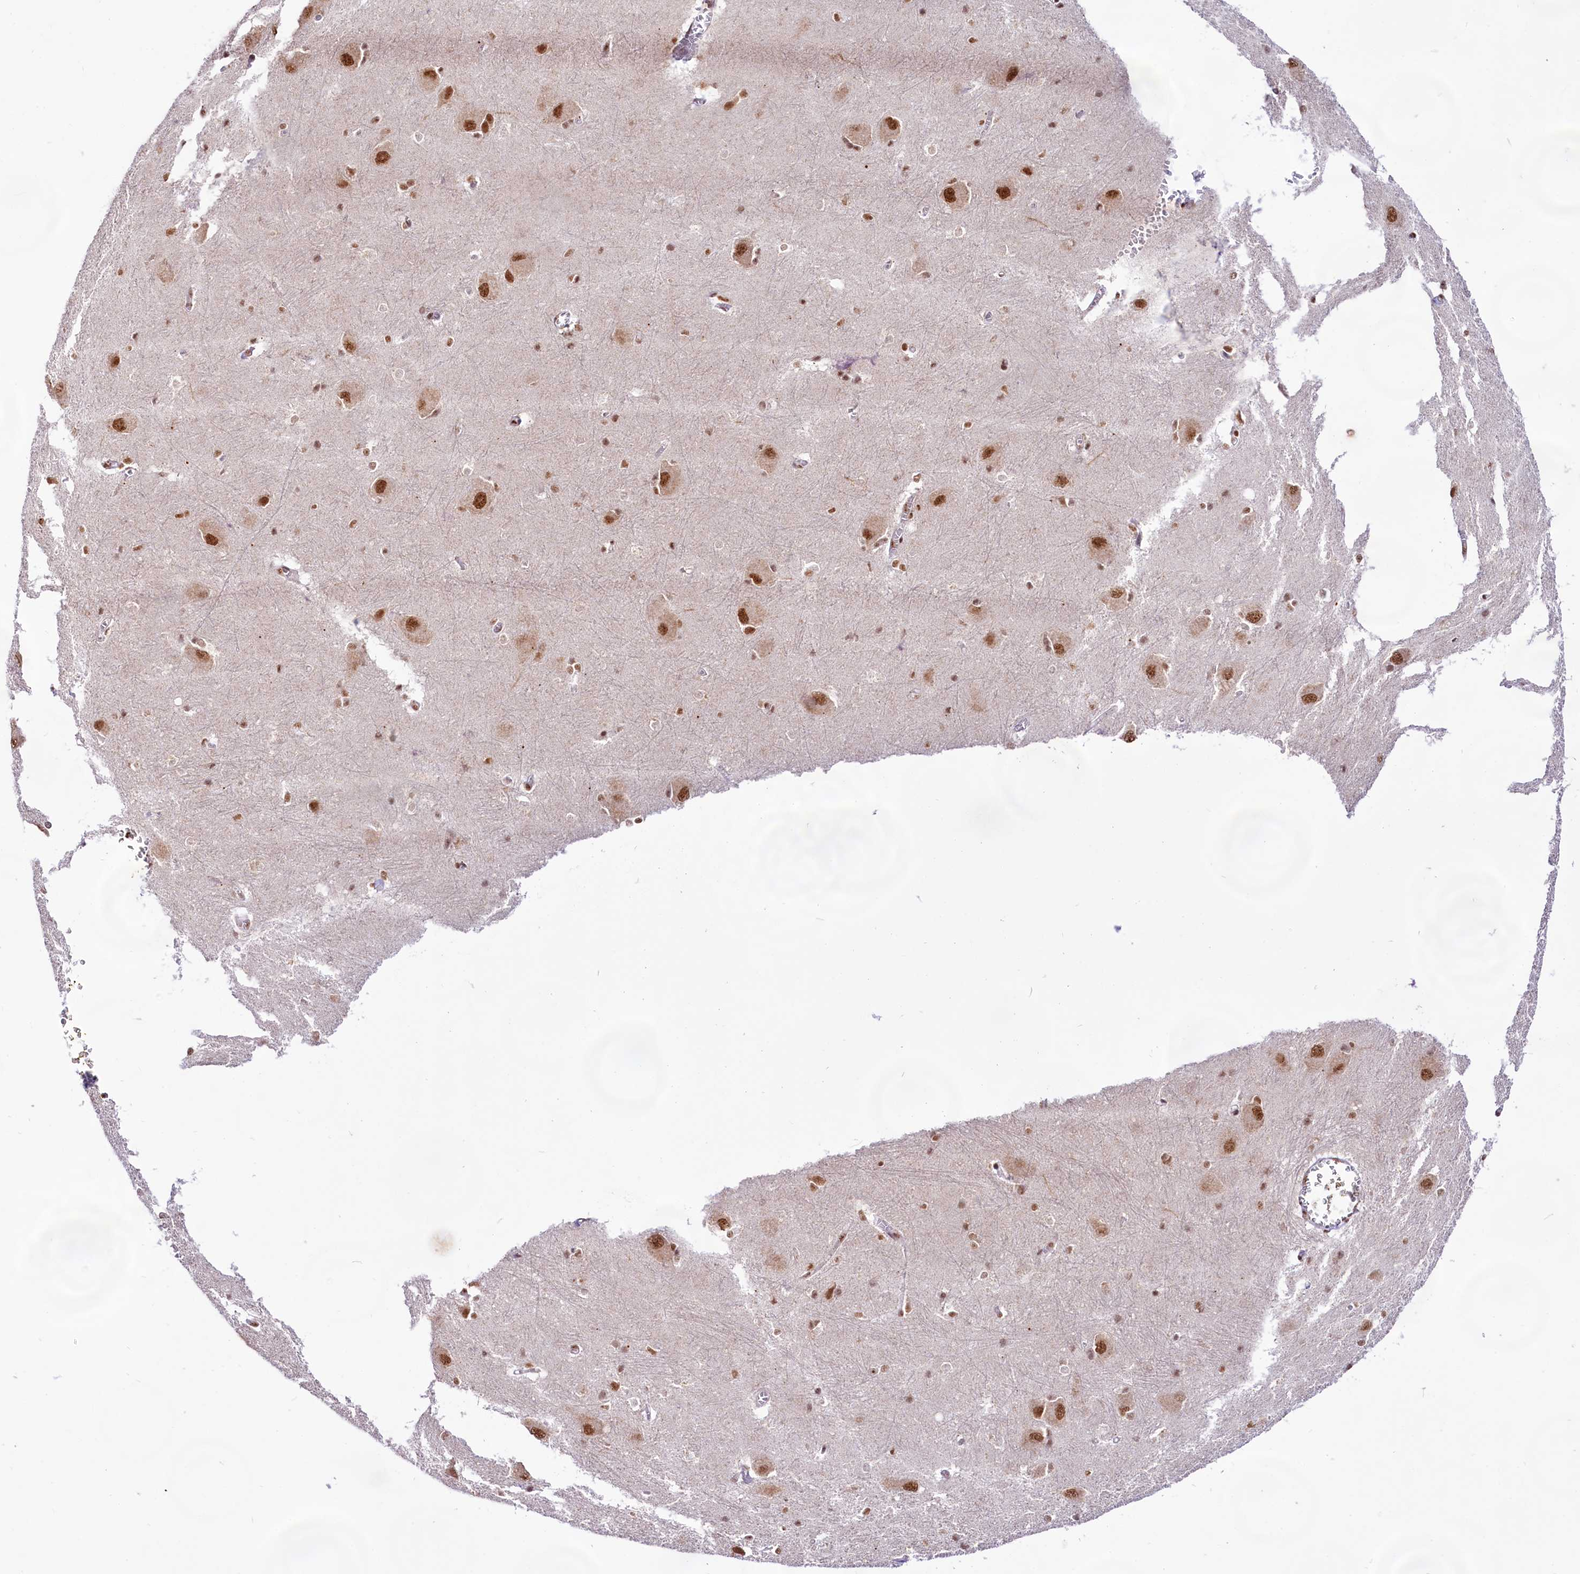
{"staining": {"intensity": "moderate", "quantity": ">75%", "location": "nuclear"}, "tissue": "caudate", "cell_type": "Glial cells", "image_type": "normal", "snomed": [{"axis": "morphology", "description": "Normal tissue, NOS"}, {"axis": "topography", "description": "Lateral ventricle wall"}], "caption": "There is medium levels of moderate nuclear expression in glial cells of normal caudate, as demonstrated by immunohistochemical staining (brown color).", "gene": "HIRA", "patient": {"sex": "male", "age": 37}}